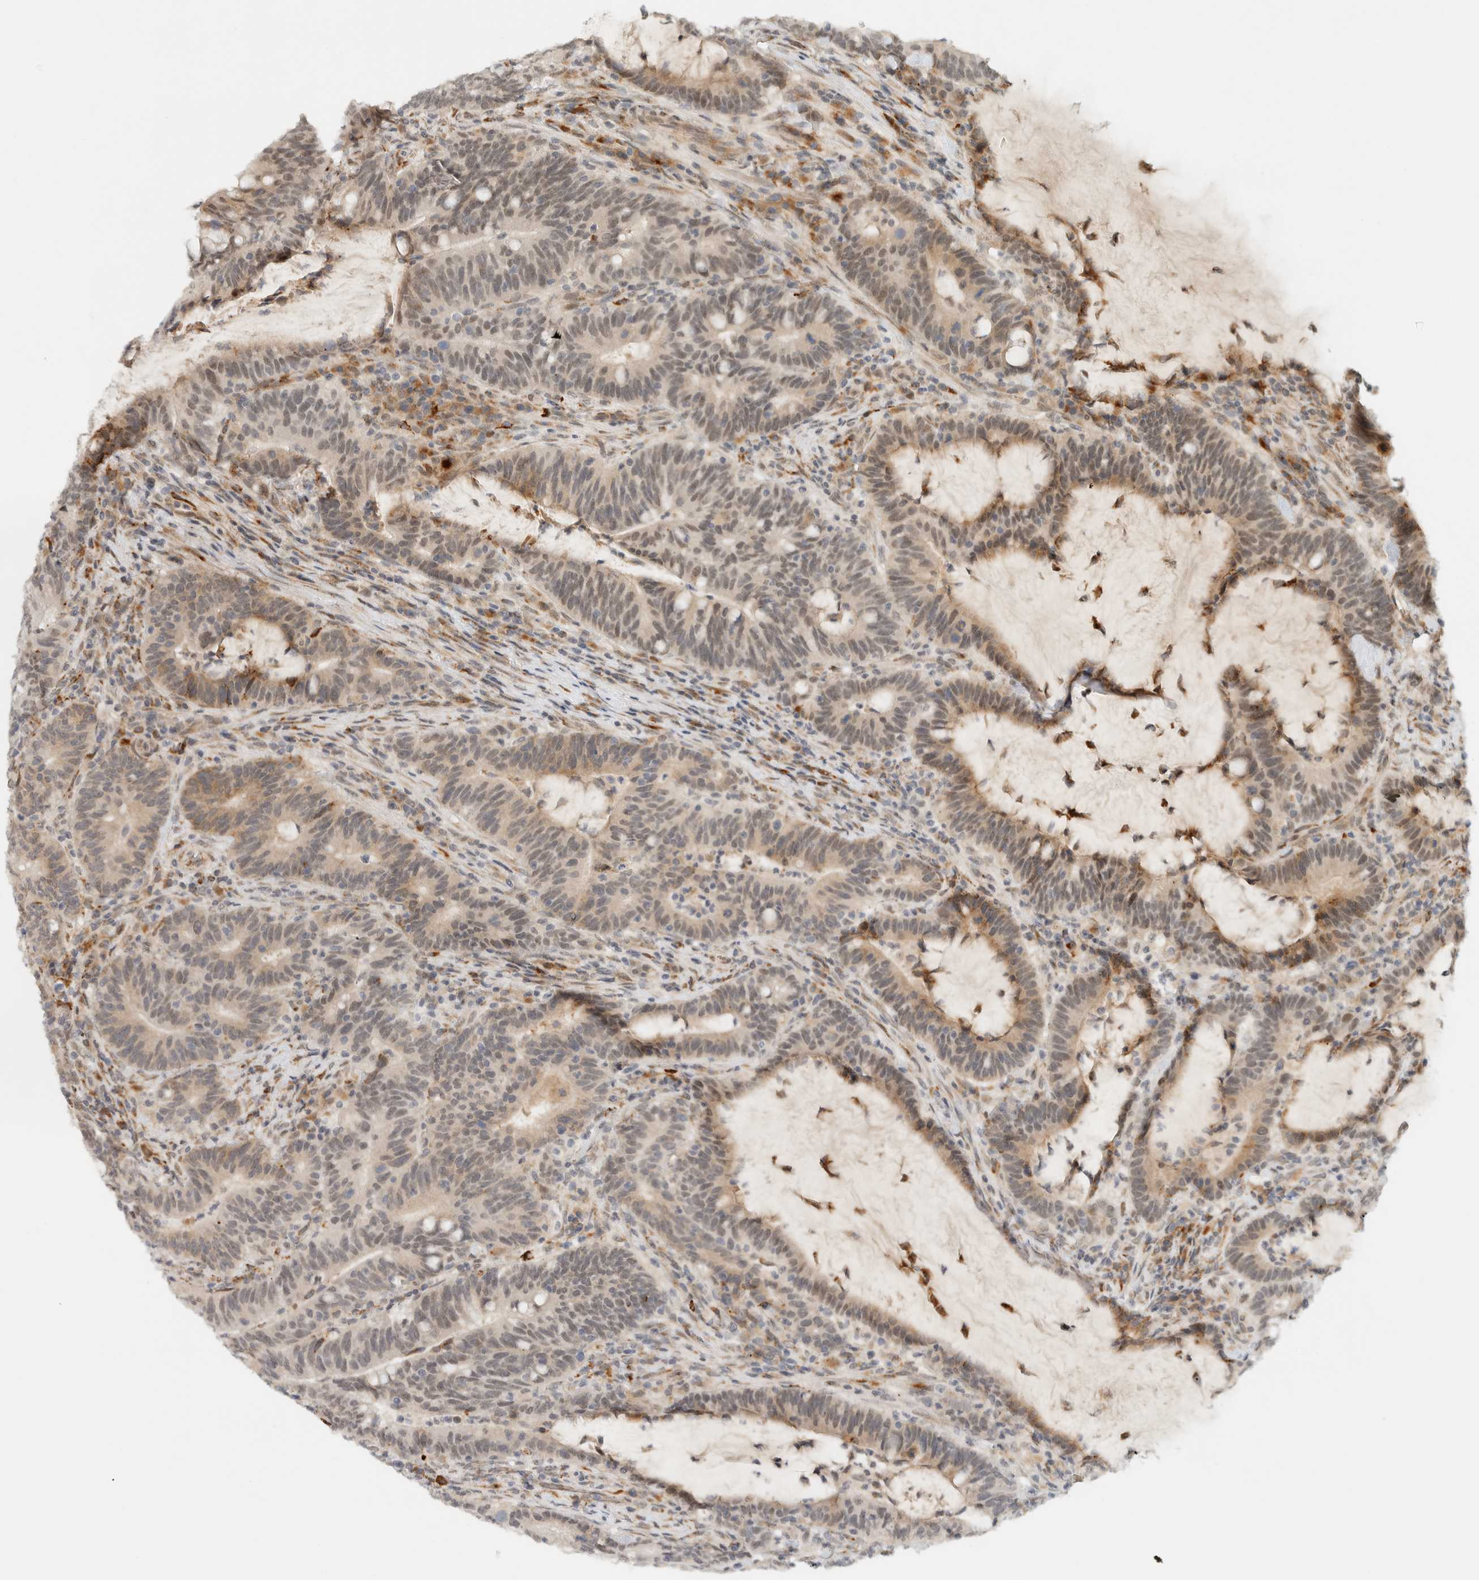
{"staining": {"intensity": "weak", "quantity": "25%-75%", "location": "cytoplasmic/membranous"}, "tissue": "colorectal cancer", "cell_type": "Tumor cells", "image_type": "cancer", "snomed": [{"axis": "morphology", "description": "Adenocarcinoma, NOS"}, {"axis": "topography", "description": "Colon"}], "caption": "The image shows staining of colorectal cancer (adenocarcinoma), revealing weak cytoplasmic/membranous protein expression (brown color) within tumor cells.", "gene": "ITPRID1", "patient": {"sex": "female", "age": 66}}